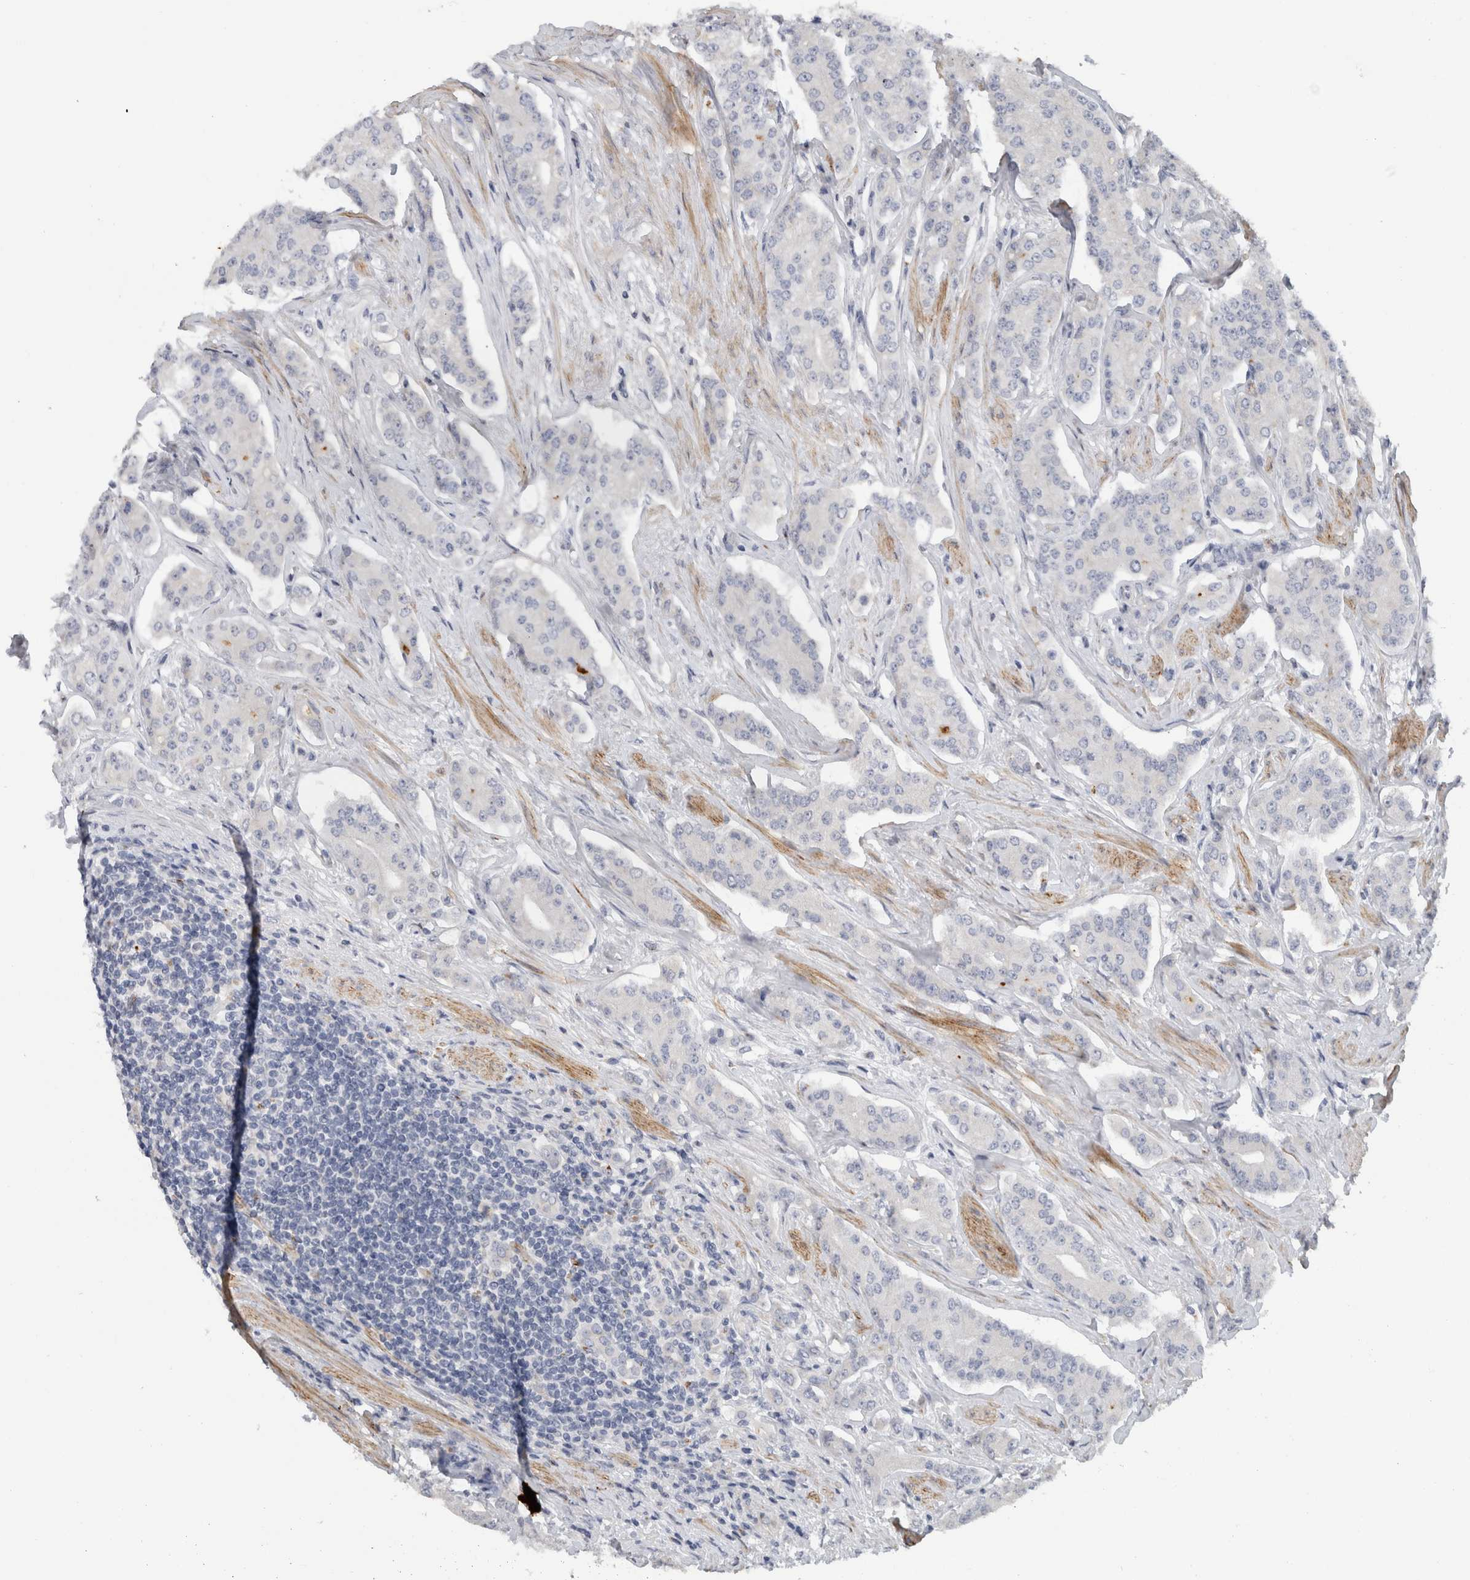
{"staining": {"intensity": "negative", "quantity": "none", "location": "none"}, "tissue": "prostate cancer", "cell_type": "Tumor cells", "image_type": "cancer", "snomed": [{"axis": "morphology", "description": "Adenocarcinoma, High grade"}, {"axis": "topography", "description": "Prostate"}], "caption": "This image is of high-grade adenocarcinoma (prostate) stained with immunohistochemistry to label a protein in brown with the nuclei are counter-stained blue. There is no expression in tumor cells.", "gene": "MGAT1", "patient": {"sex": "male", "age": 71}}